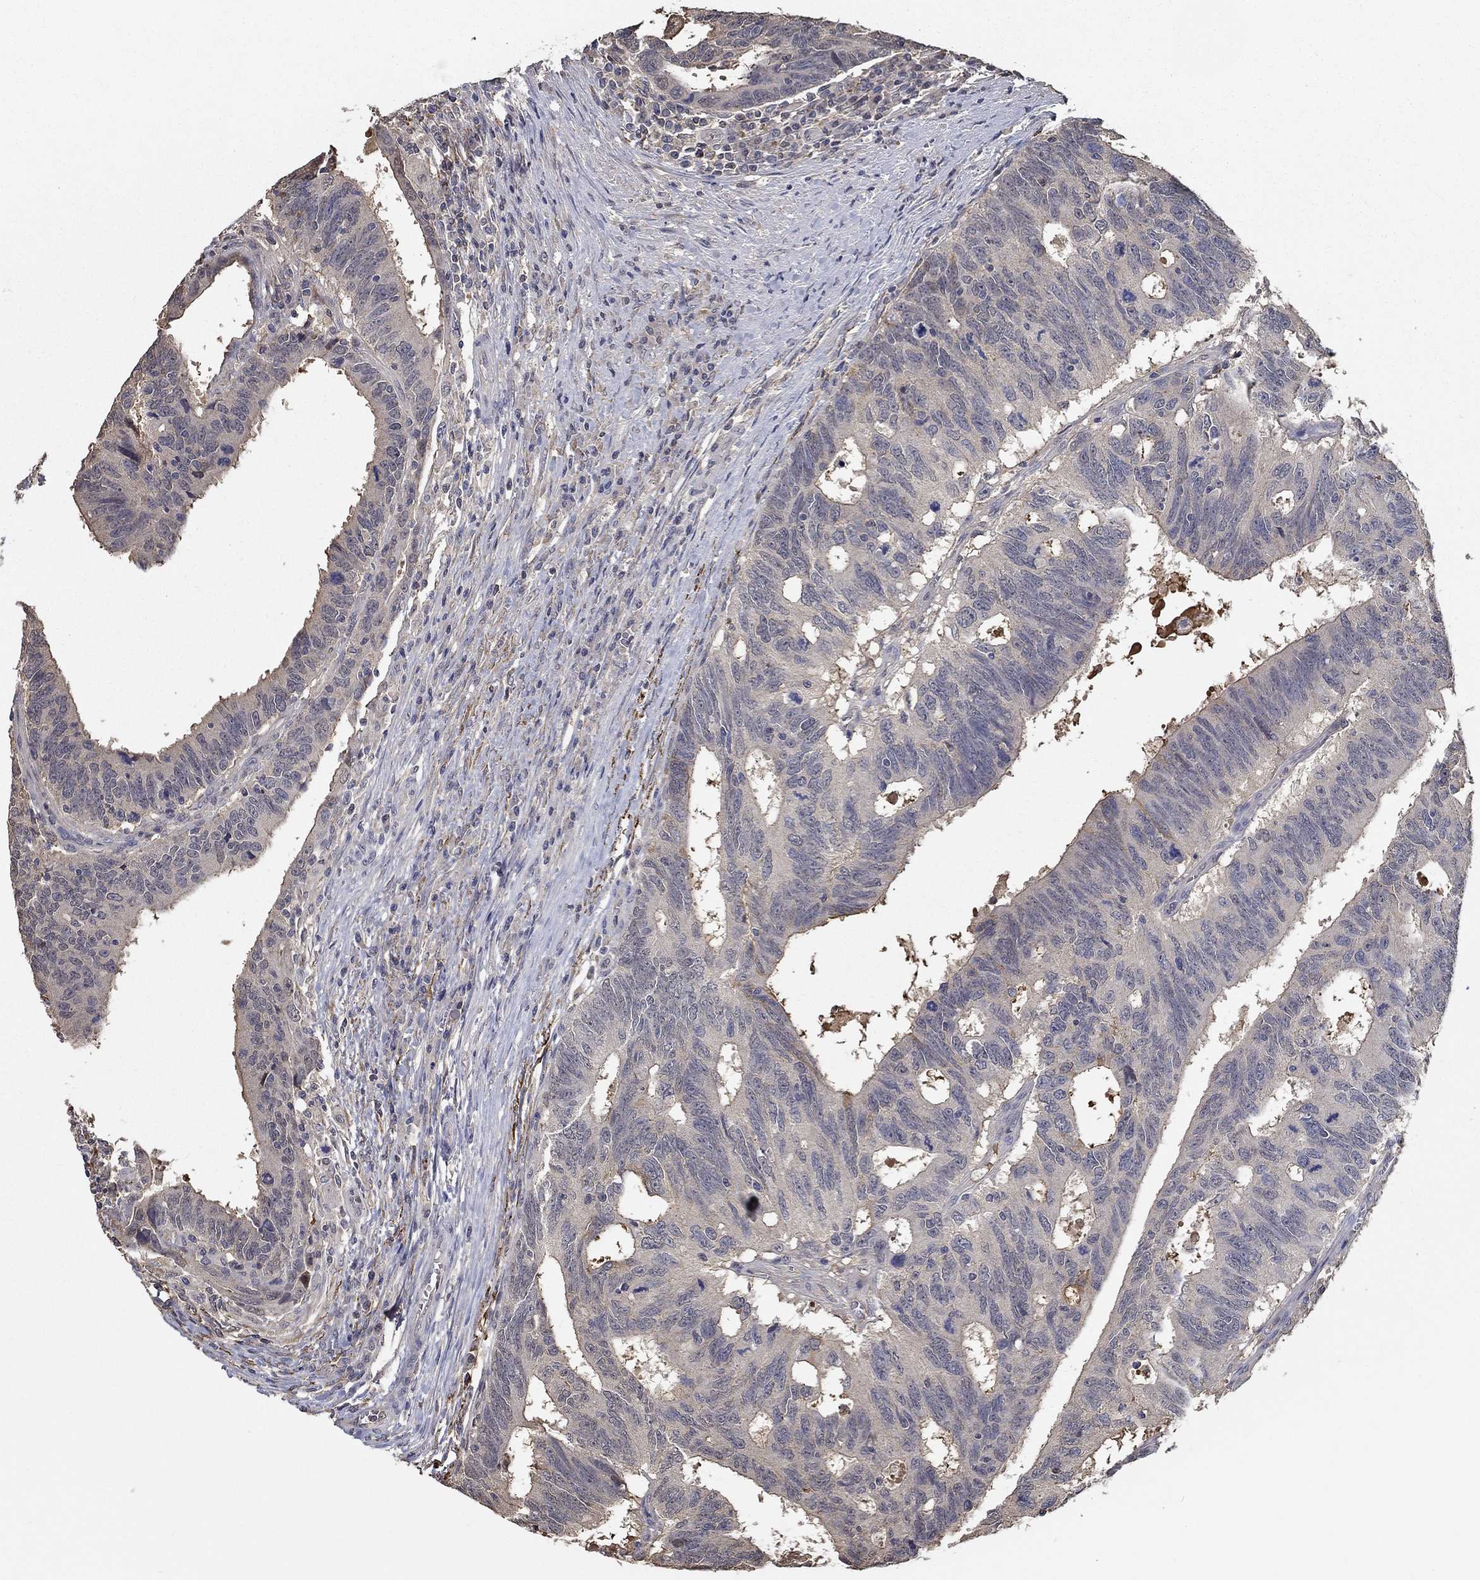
{"staining": {"intensity": "negative", "quantity": "none", "location": "none"}, "tissue": "colorectal cancer", "cell_type": "Tumor cells", "image_type": "cancer", "snomed": [{"axis": "morphology", "description": "Adenocarcinoma, NOS"}, {"axis": "topography", "description": "Colon"}], "caption": "DAB immunohistochemical staining of colorectal cancer reveals no significant staining in tumor cells.", "gene": "IL10", "patient": {"sex": "female", "age": 77}}